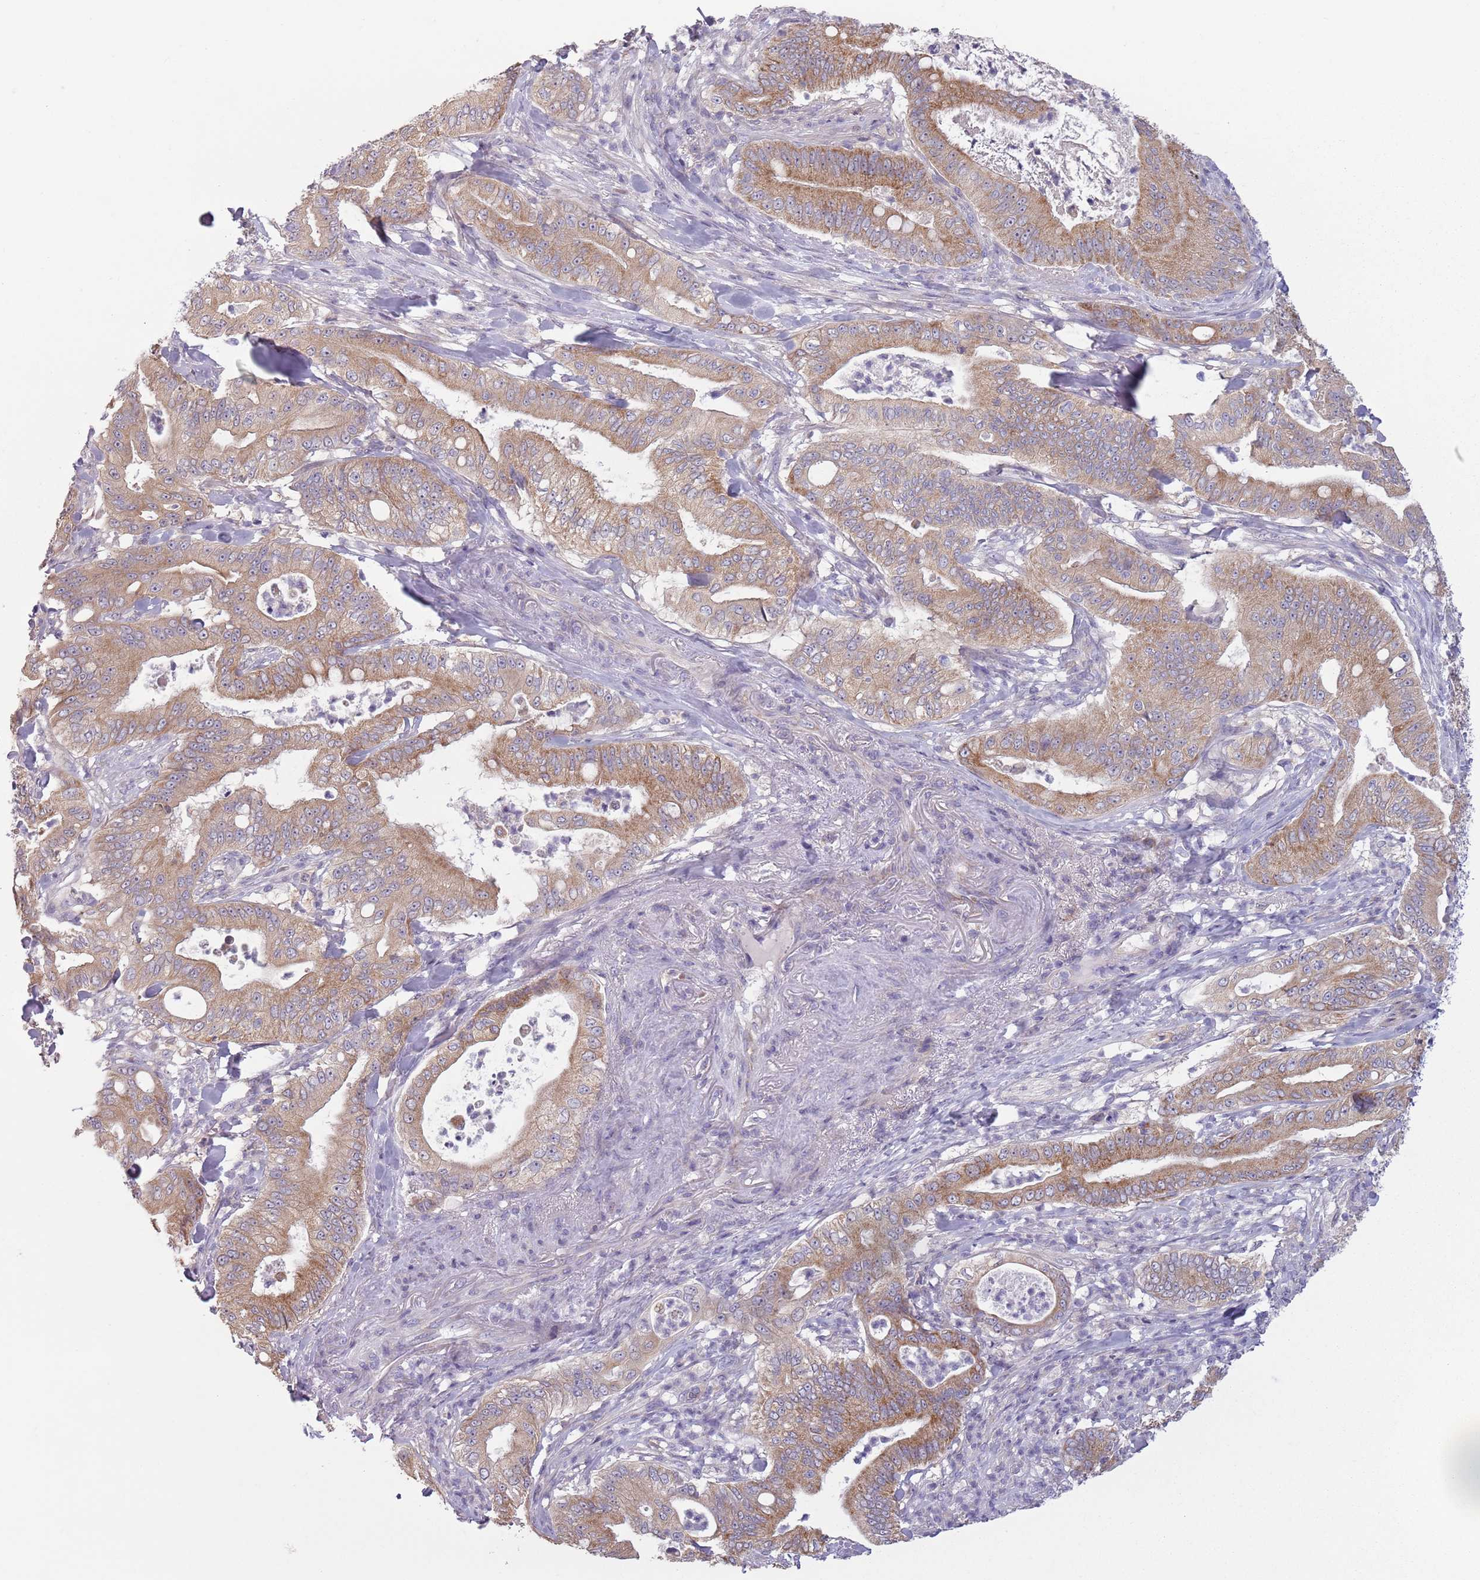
{"staining": {"intensity": "moderate", "quantity": ">75%", "location": "cytoplasmic/membranous"}, "tissue": "pancreatic cancer", "cell_type": "Tumor cells", "image_type": "cancer", "snomed": [{"axis": "morphology", "description": "Adenocarcinoma, NOS"}, {"axis": "topography", "description": "Pancreas"}], "caption": "This photomicrograph reveals immunohistochemistry staining of human pancreatic cancer (adenocarcinoma), with medium moderate cytoplasmic/membranous expression in about >75% of tumor cells.", "gene": "COQ5", "patient": {"sex": "male", "age": 71}}